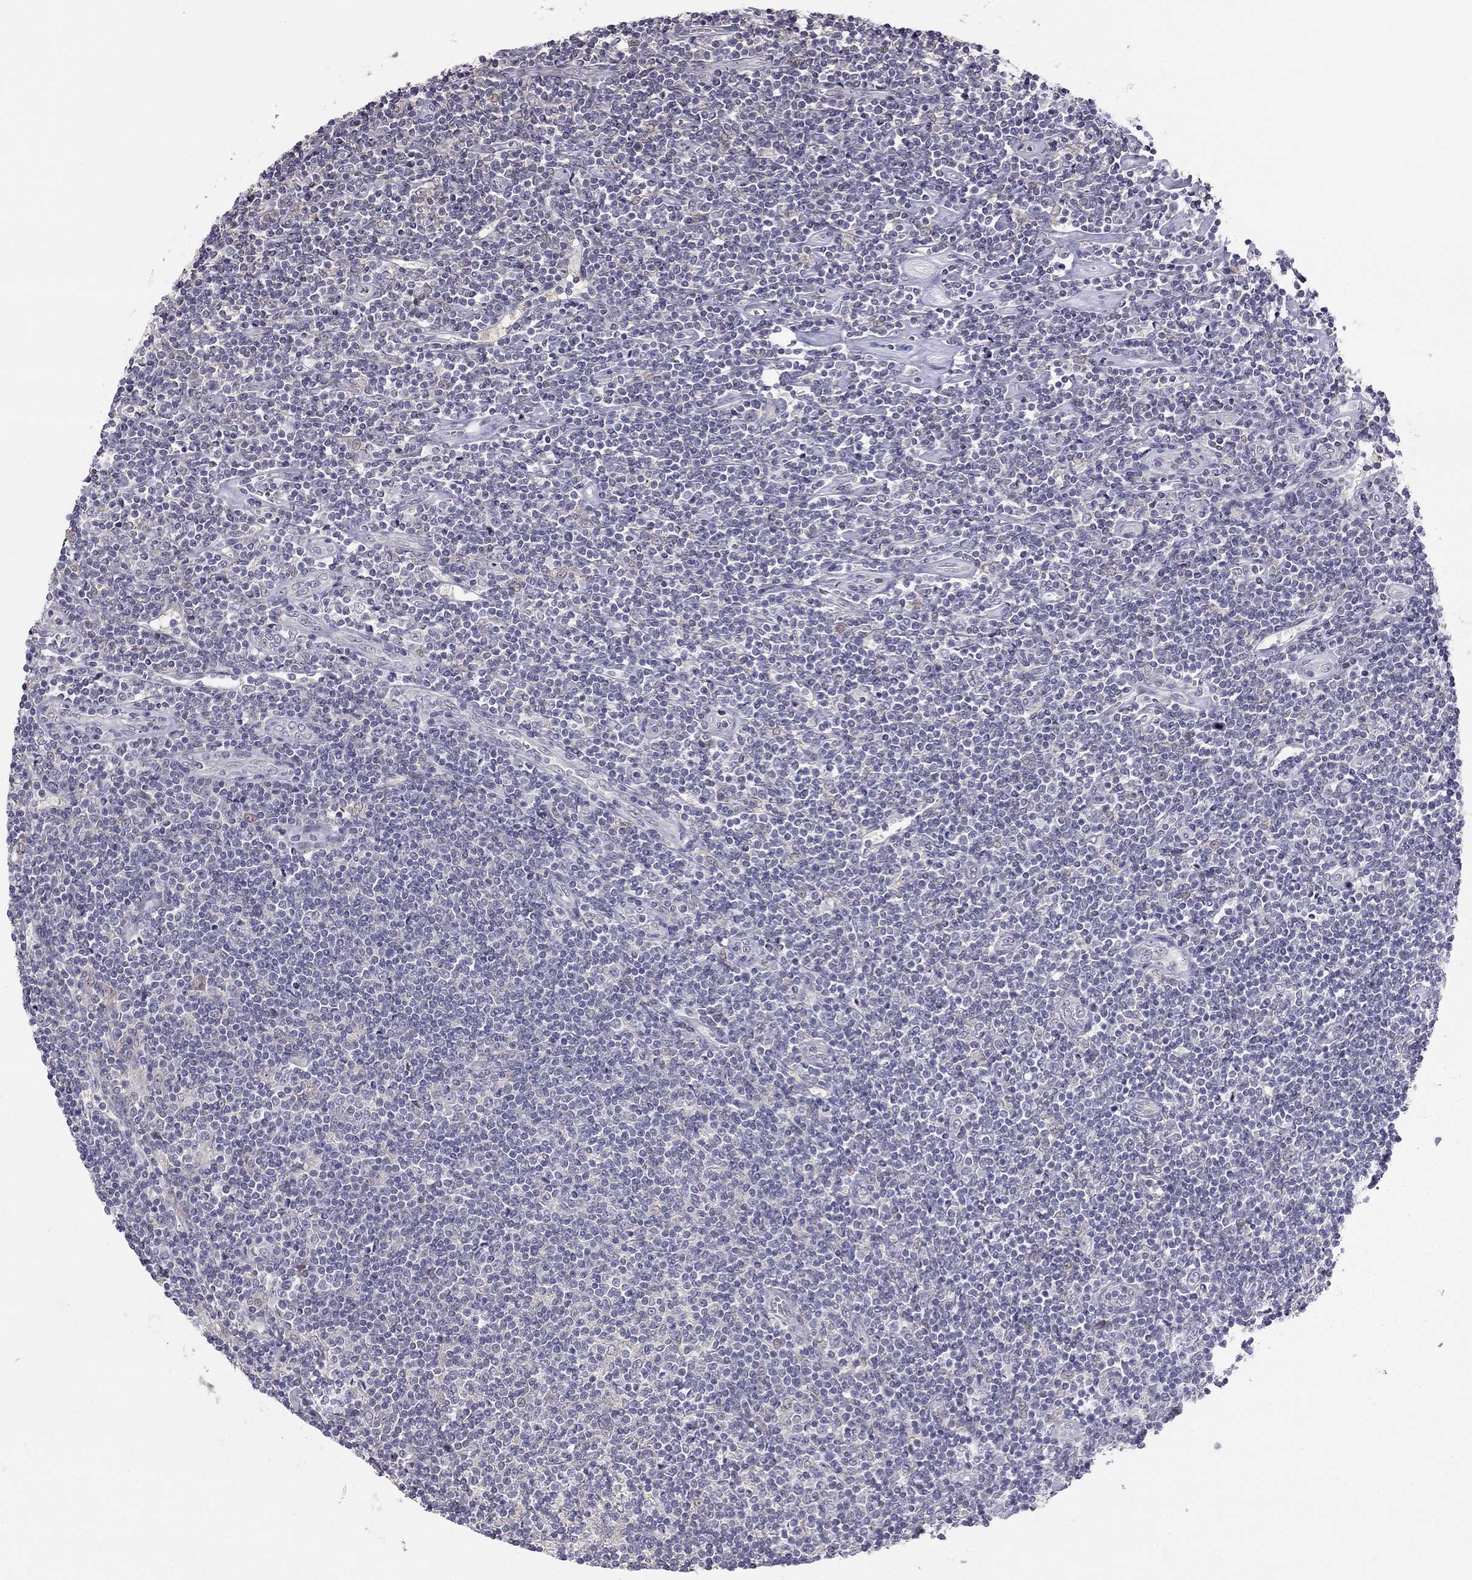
{"staining": {"intensity": "negative", "quantity": "none", "location": "none"}, "tissue": "lymphoma", "cell_type": "Tumor cells", "image_type": "cancer", "snomed": [{"axis": "morphology", "description": "Hodgkin's disease, NOS"}, {"axis": "topography", "description": "Lymph node"}], "caption": "Immunohistochemical staining of Hodgkin's disease exhibits no significant expression in tumor cells. The staining was performed using DAB (3,3'-diaminobenzidine) to visualize the protein expression in brown, while the nuclei were stained in blue with hematoxylin (Magnification: 20x).", "gene": "HSF2BP", "patient": {"sex": "male", "age": 40}}